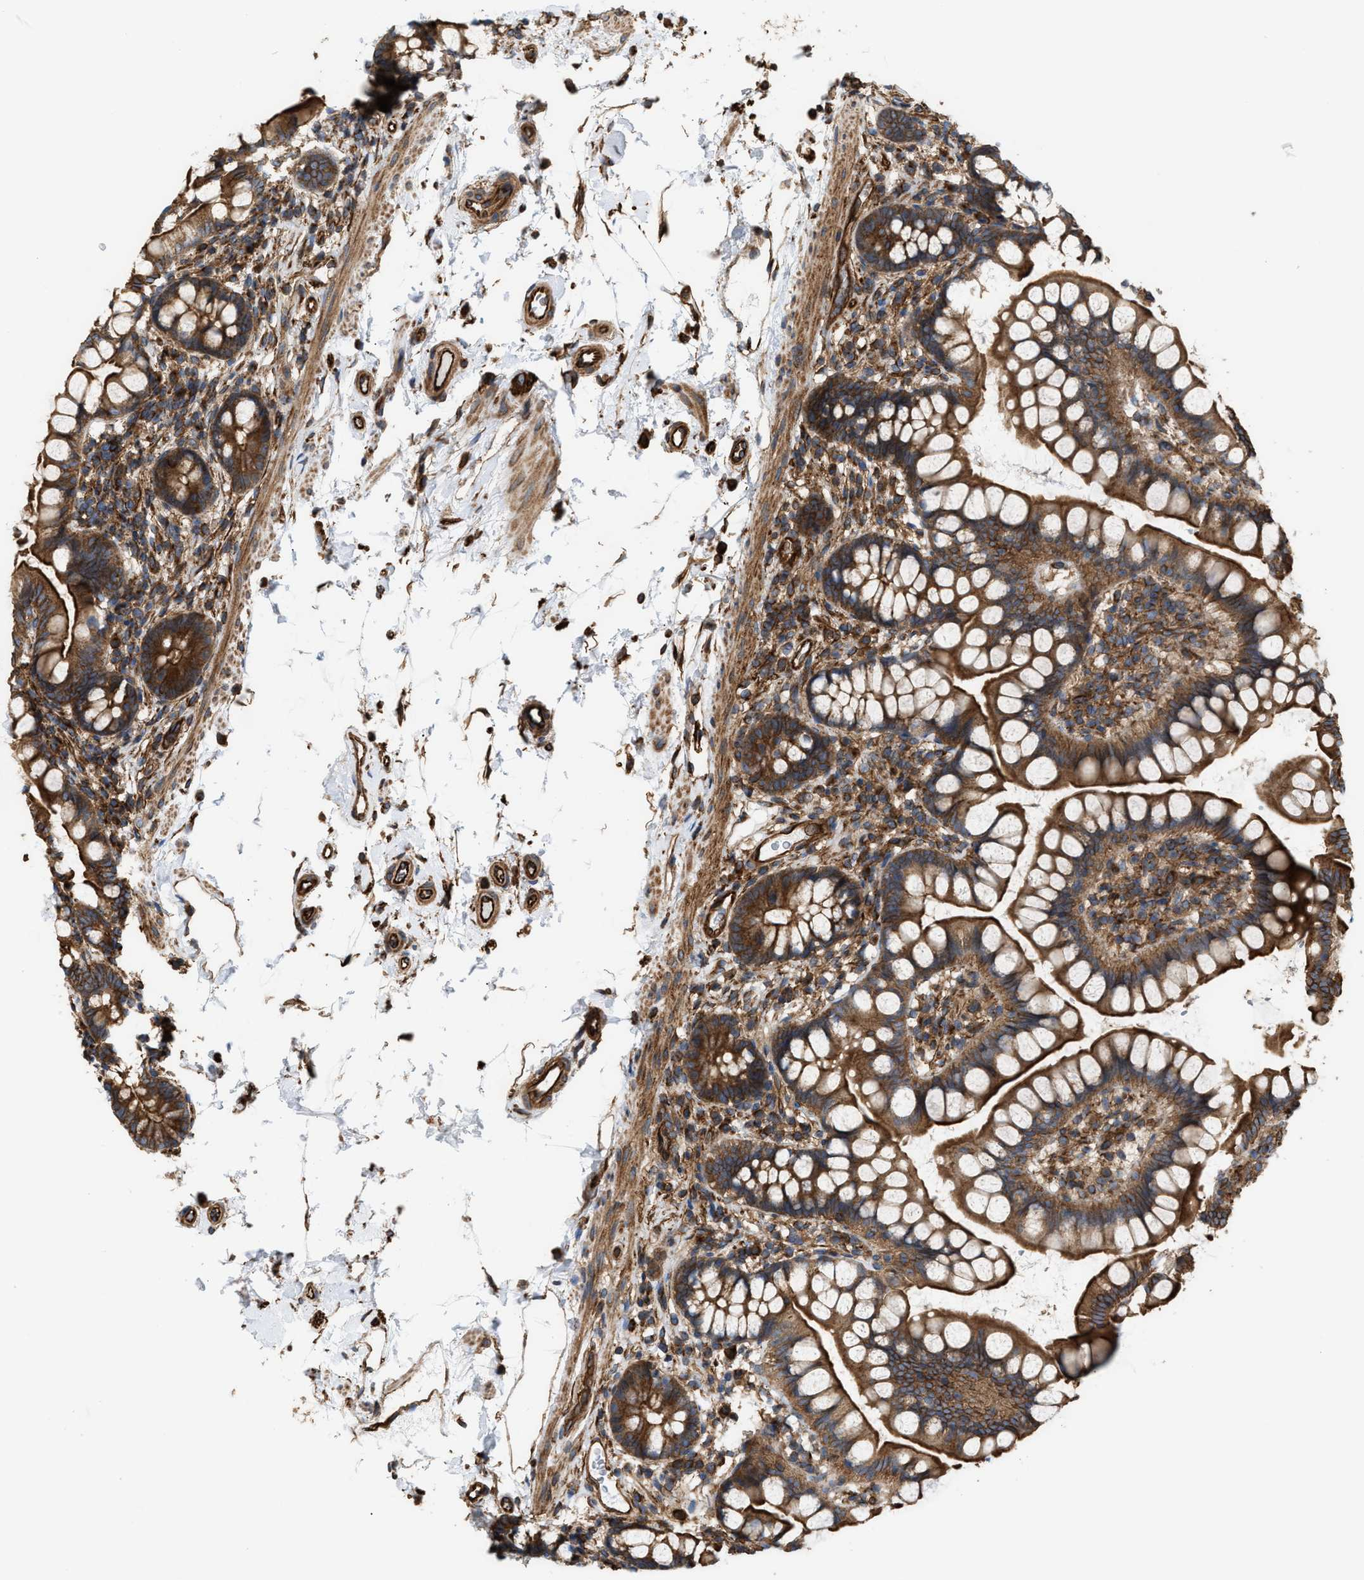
{"staining": {"intensity": "strong", "quantity": ">75%", "location": "cytoplasmic/membranous"}, "tissue": "small intestine", "cell_type": "Glandular cells", "image_type": "normal", "snomed": [{"axis": "morphology", "description": "Normal tissue, NOS"}, {"axis": "topography", "description": "Small intestine"}], "caption": "Strong cytoplasmic/membranous staining is seen in about >75% of glandular cells in normal small intestine.", "gene": "EPS15L1", "patient": {"sex": "female", "age": 84}}